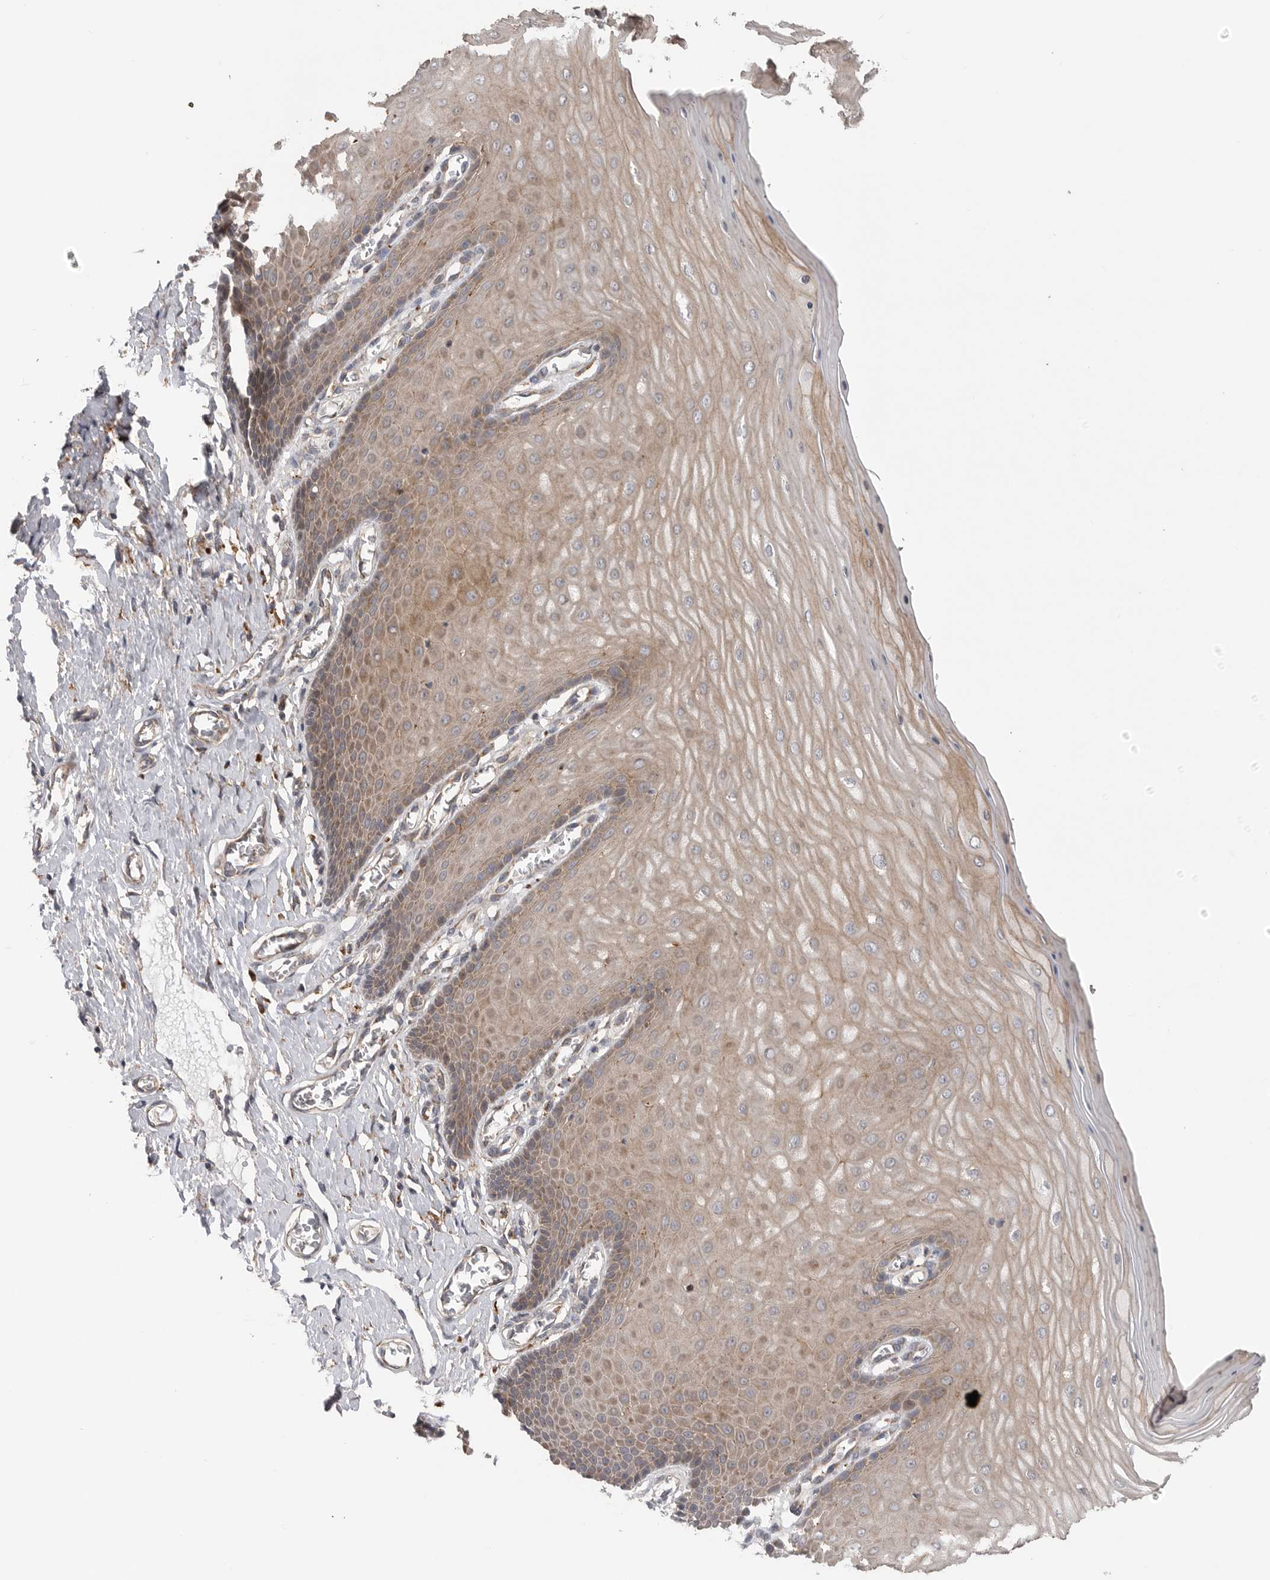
{"staining": {"intensity": "moderate", "quantity": ">75%", "location": "cytoplasmic/membranous"}, "tissue": "cervix", "cell_type": "Glandular cells", "image_type": "normal", "snomed": [{"axis": "morphology", "description": "Normal tissue, NOS"}, {"axis": "topography", "description": "Cervix"}], "caption": "High-power microscopy captured an immunohistochemistry photomicrograph of normal cervix, revealing moderate cytoplasmic/membranous expression in about >75% of glandular cells. (DAB (3,3'-diaminobenzidine) = brown stain, brightfield microscopy at high magnification).", "gene": "GALNS", "patient": {"sex": "female", "age": 55}}